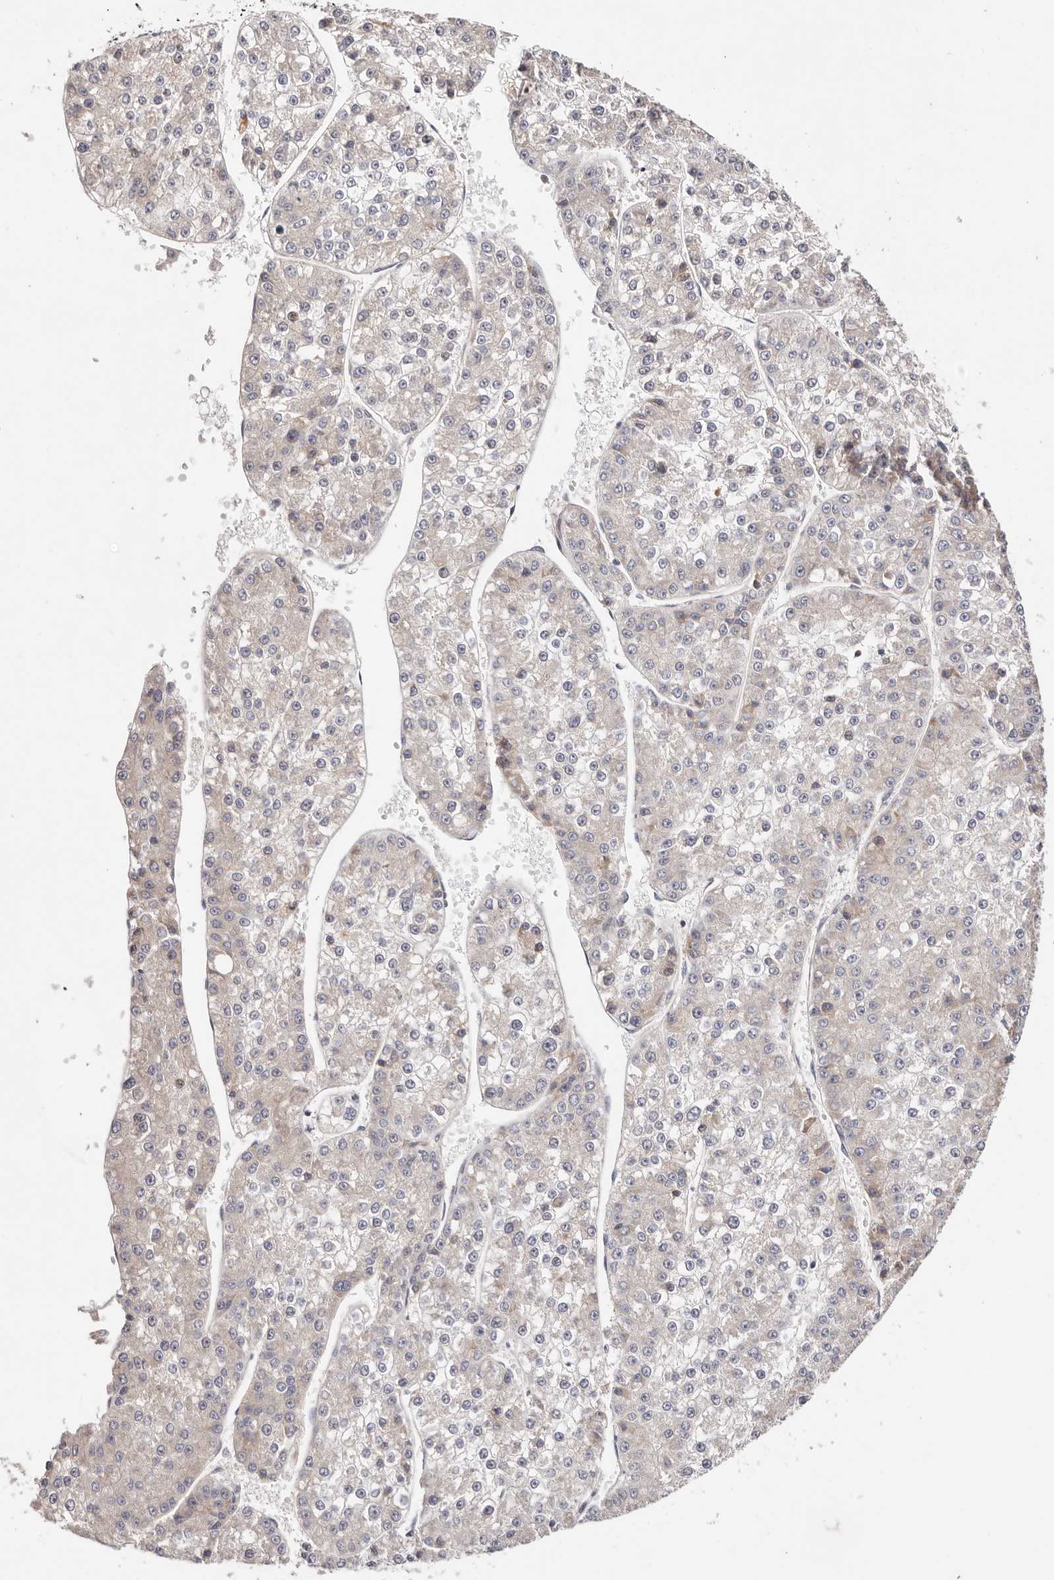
{"staining": {"intensity": "negative", "quantity": "none", "location": "none"}, "tissue": "liver cancer", "cell_type": "Tumor cells", "image_type": "cancer", "snomed": [{"axis": "morphology", "description": "Carcinoma, Hepatocellular, NOS"}, {"axis": "topography", "description": "Liver"}], "caption": "This is a image of immunohistochemistry staining of hepatocellular carcinoma (liver), which shows no positivity in tumor cells.", "gene": "MACF1", "patient": {"sex": "female", "age": 73}}